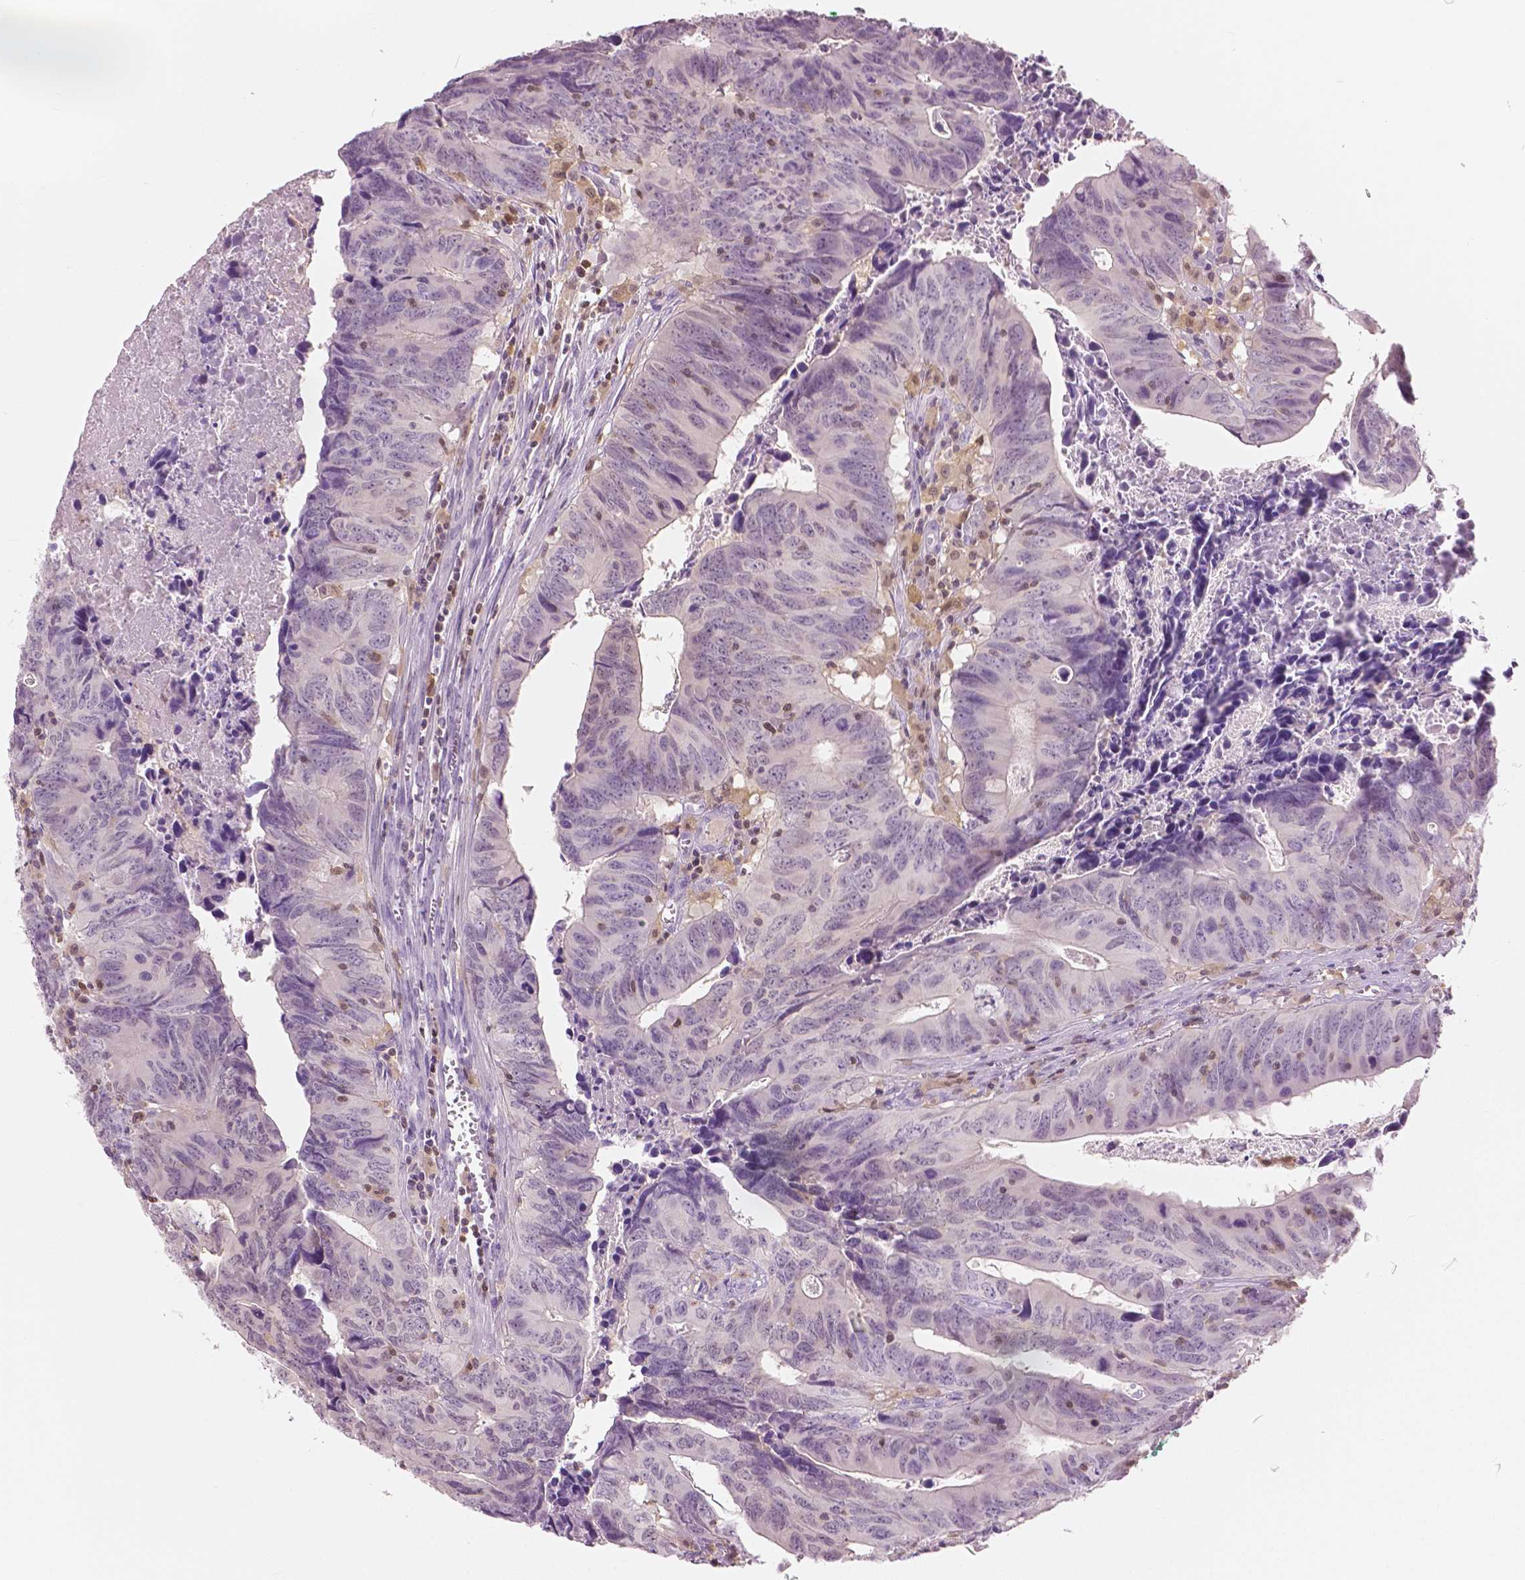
{"staining": {"intensity": "negative", "quantity": "none", "location": "none"}, "tissue": "colorectal cancer", "cell_type": "Tumor cells", "image_type": "cancer", "snomed": [{"axis": "morphology", "description": "Adenocarcinoma, NOS"}, {"axis": "topography", "description": "Colon"}], "caption": "The histopathology image demonstrates no staining of tumor cells in colorectal adenocarcinoma. (DAB IHC, high magnification).", "gene": "GALM", "patient": {"sex": "female", "age": 82}}